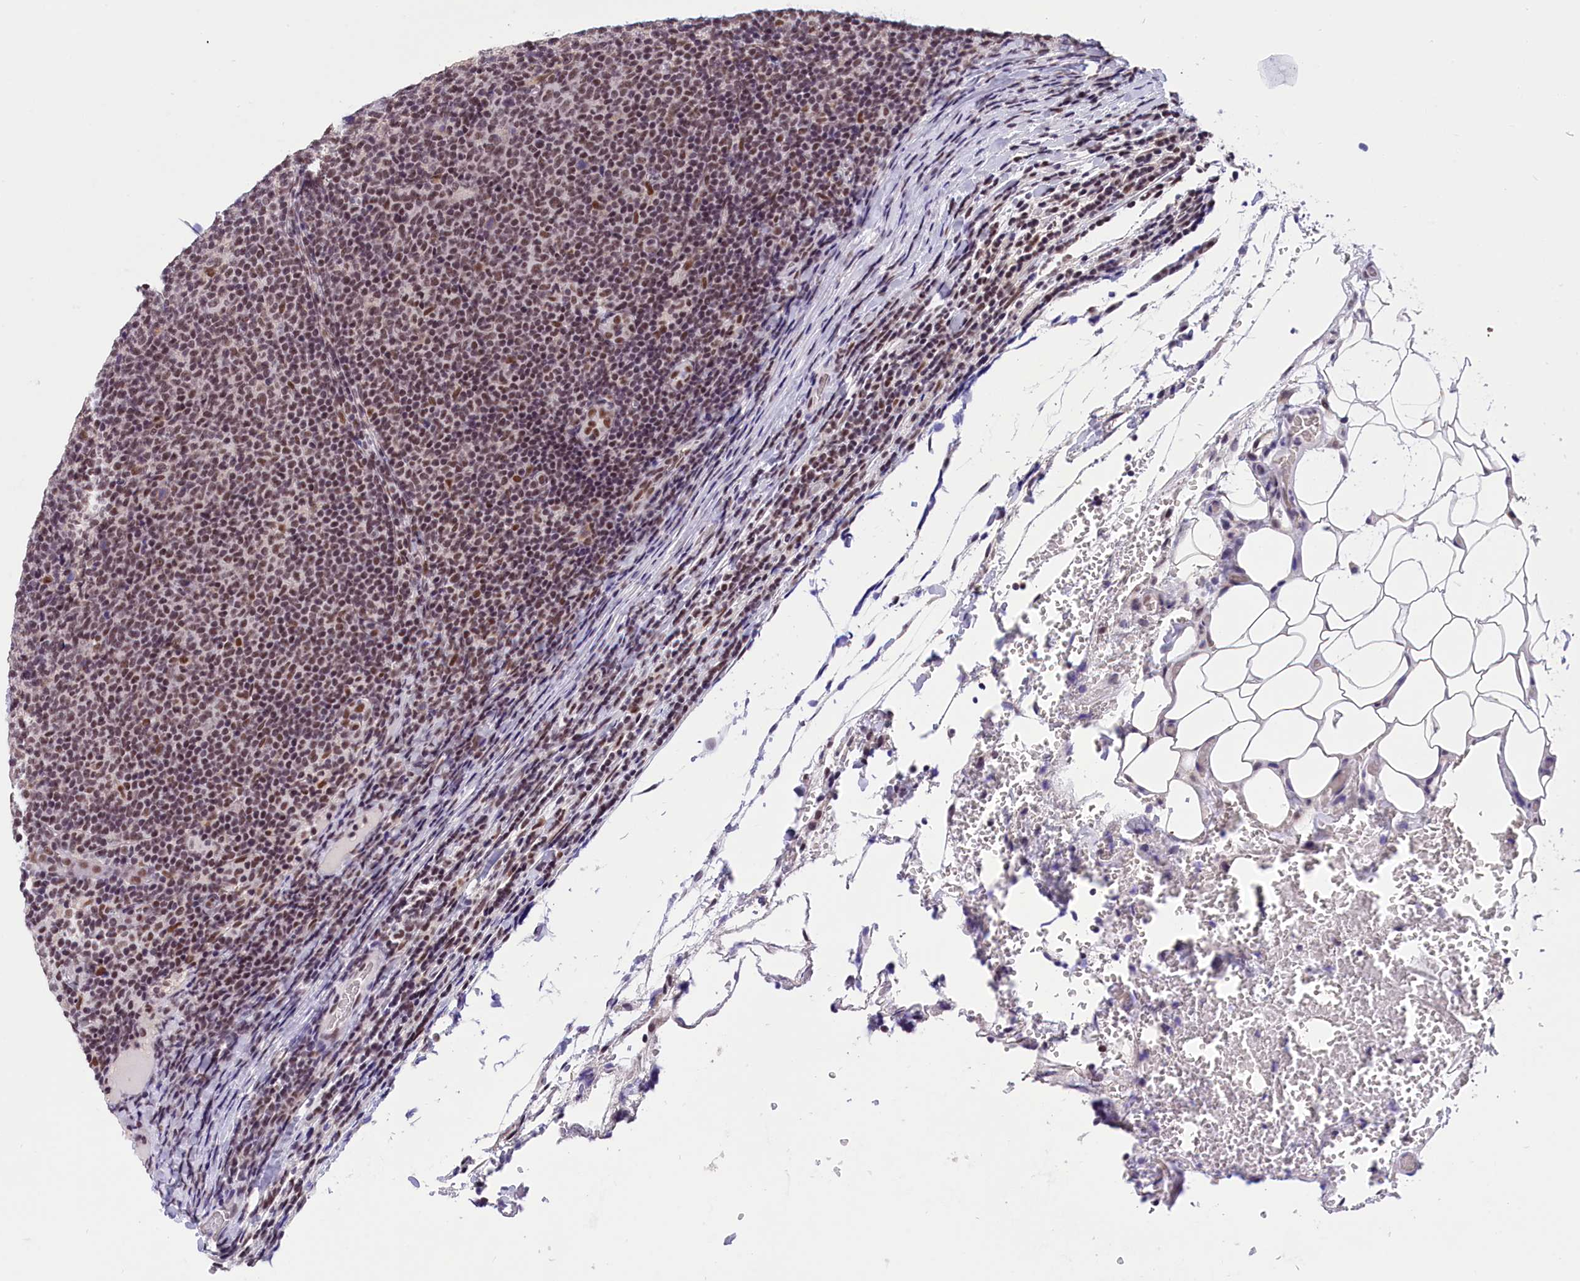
{"staining": {"intensity": "moderate", "quantity": ">75%", "location": "nuclear"}, "tissue": "lymphoma", "cell_type": "Tumor cells", "image_type": "cancer", "snomed": [{"axis": "morphology", "description": "Malignant lymphoma, non-Hodgkin's type, Low grade"}, {"axis": "topography", "description": "Lymph node"}], "caption": "Immunohistochemistry (IHC) (DAB (3,3'-diaminobenzidine)) staining of human malignant lymphoma, non-Hodgkin's type (low-grade) exhibits moderate nuclear protein expression in about >75% of tumor cells.", "gene": "ZC3H4", "patient": {"sex": "male", "age": 66}}